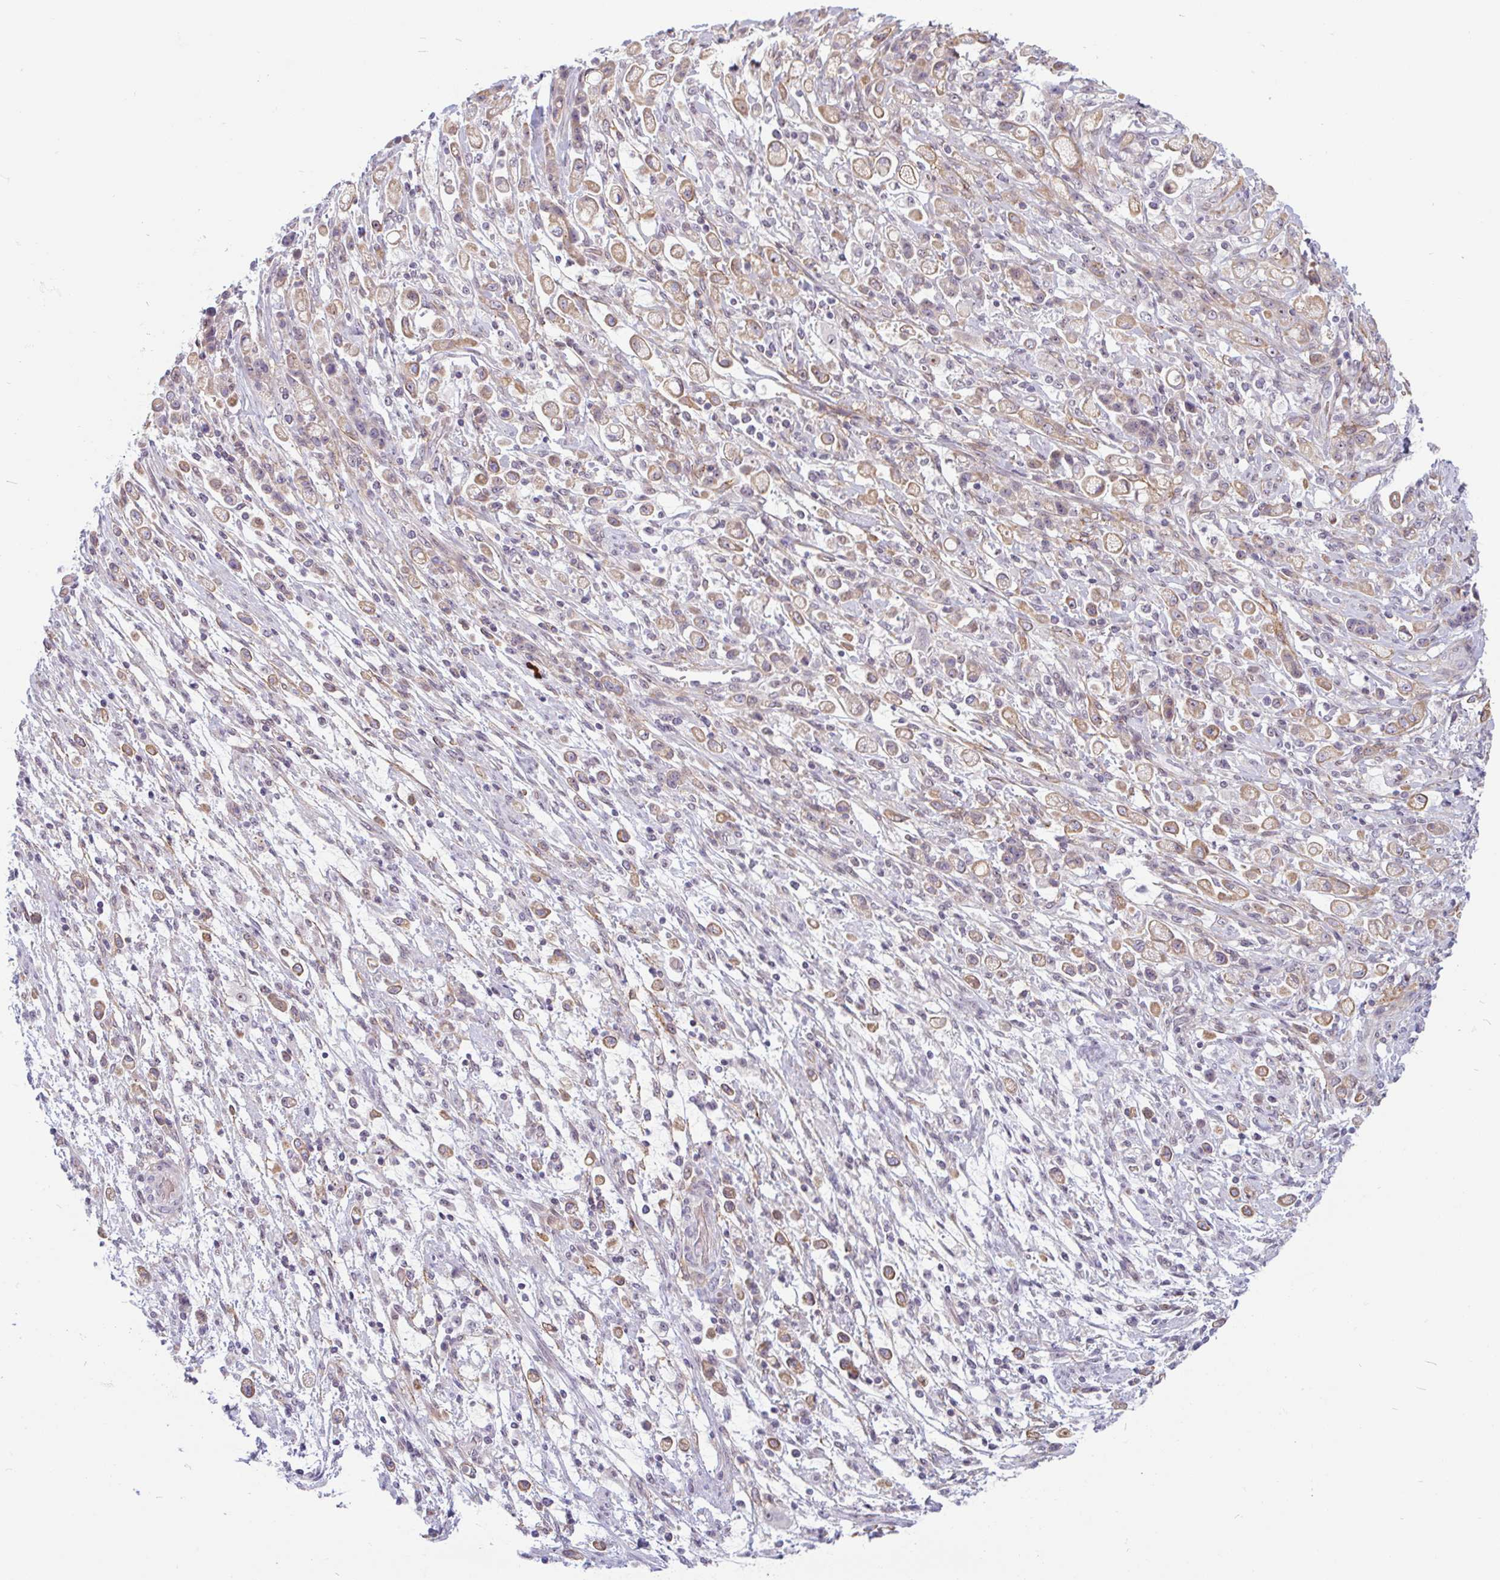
{"staining": {"intensity": "weak", "quantity": ">75%", "location": "cytoplasmic/membranous"}, "tissue": "stomach cancer", "cell_type": "Tumor cells", "image_type": "cancer", "snomed": [{"axis": "morphology", "description": "Adenocarcinoma, NOS"}, {"axis": "topography", "description": "Stomach"}], "caption": "Immunohistochemical staining of adenocarcinoma (stomach) exhibits weak cytoplasmic/membranous protein expression in approximately >75% of tumor cells. The staining is performed using DAB (3,3'-diaminobenzidine) brown chromogen to label protein expression. The nuclei are counter-stained blue using hematoxylin.", "gene": "TMEM119", "patient": {"sex": "female", "age": 60}}